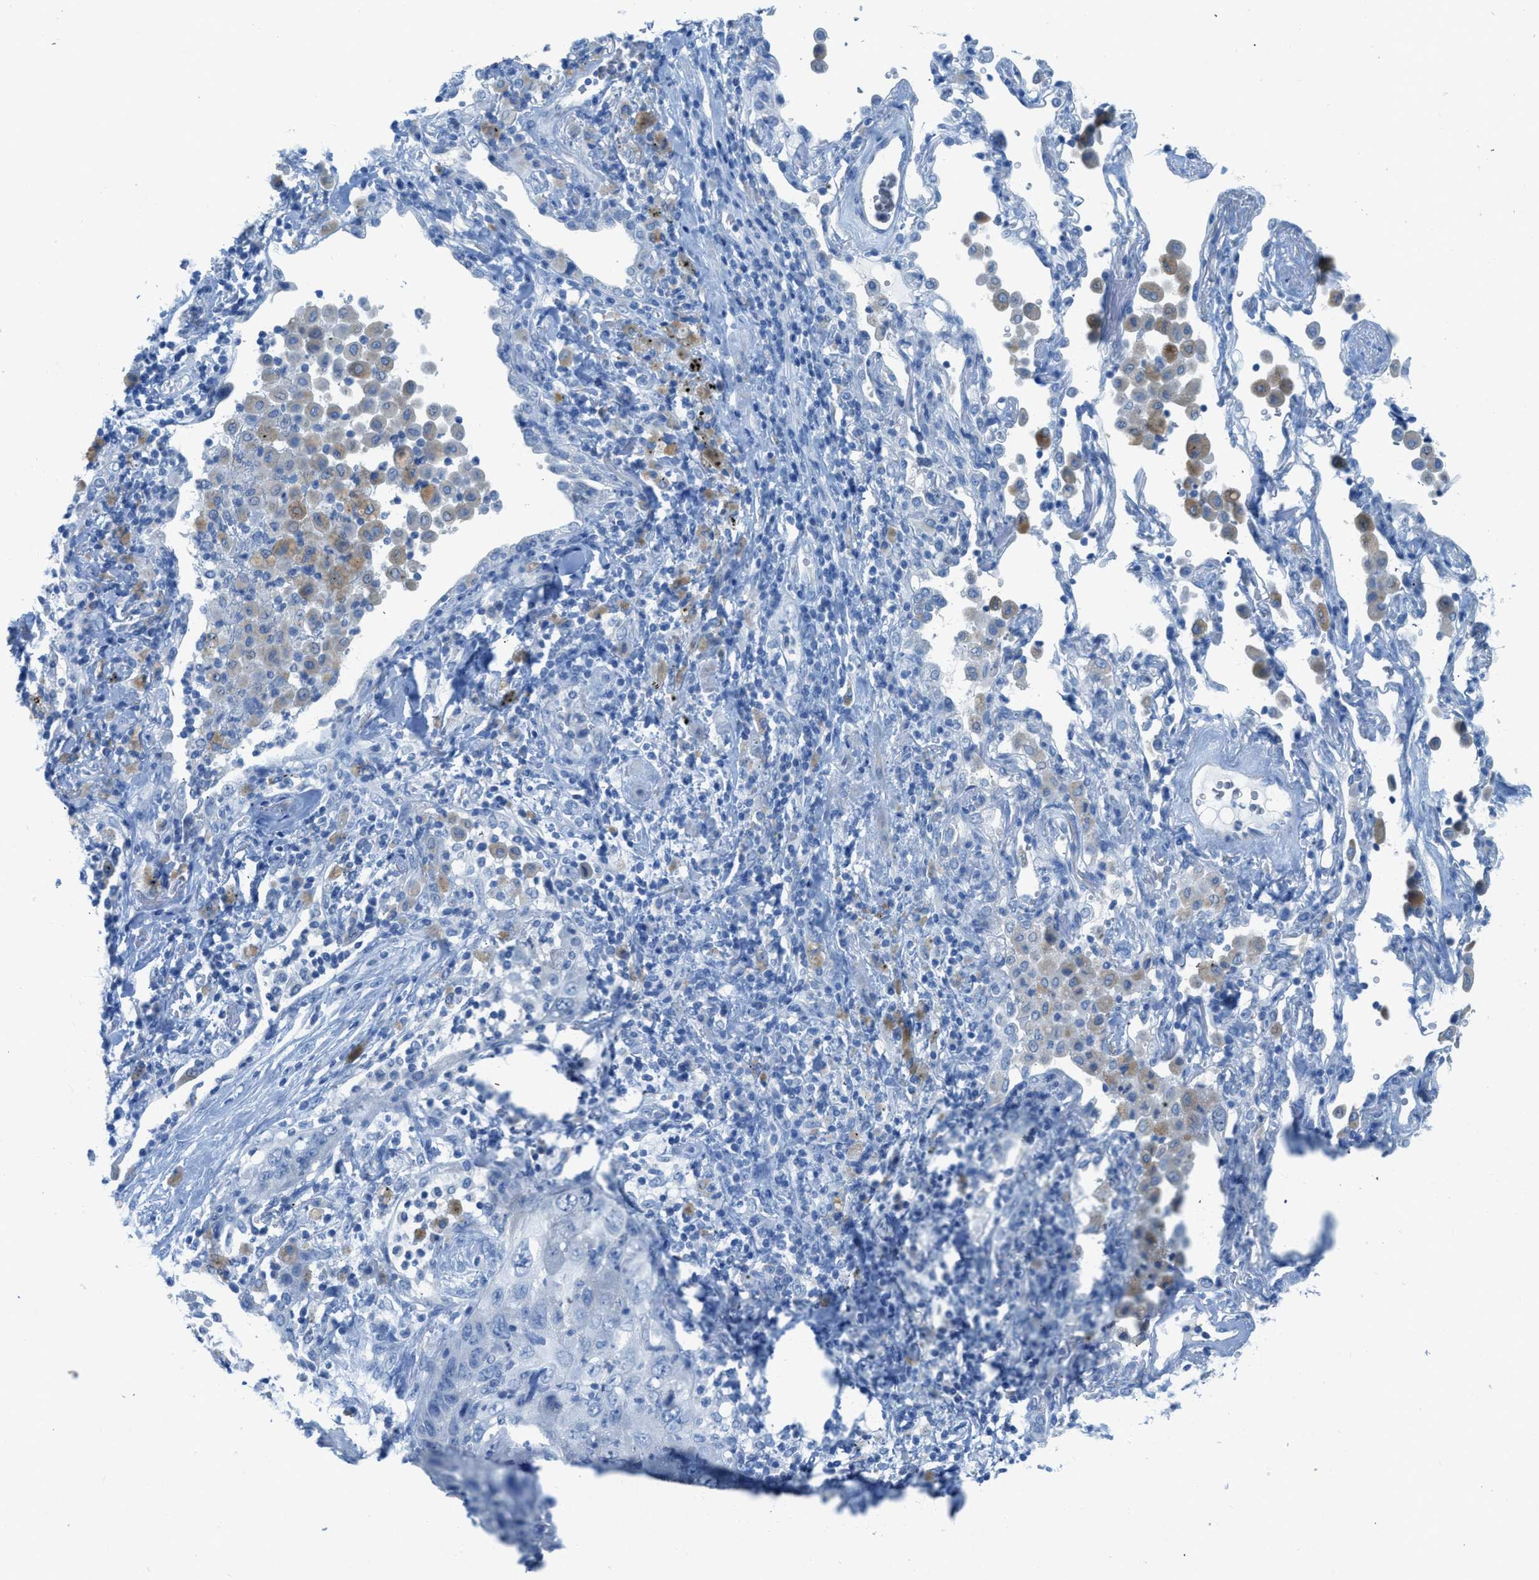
{"staining": {"intensity": "negative", "quantity": "none", "location": "none"}, "tissue": "lung cancer", "cell_type": "Tumor cells", "image_type": "cancer", "snomed": [{"axis": "morphology", "description": "Squamous cell carcinoma, NOS"}, {"axis": "topography", "description": "Lung"}], "caption": "Tumor cells show no significant protein staining in lung cancer.", "gene": "ACAN", "patient": {"sex": "female", "age": 67}}